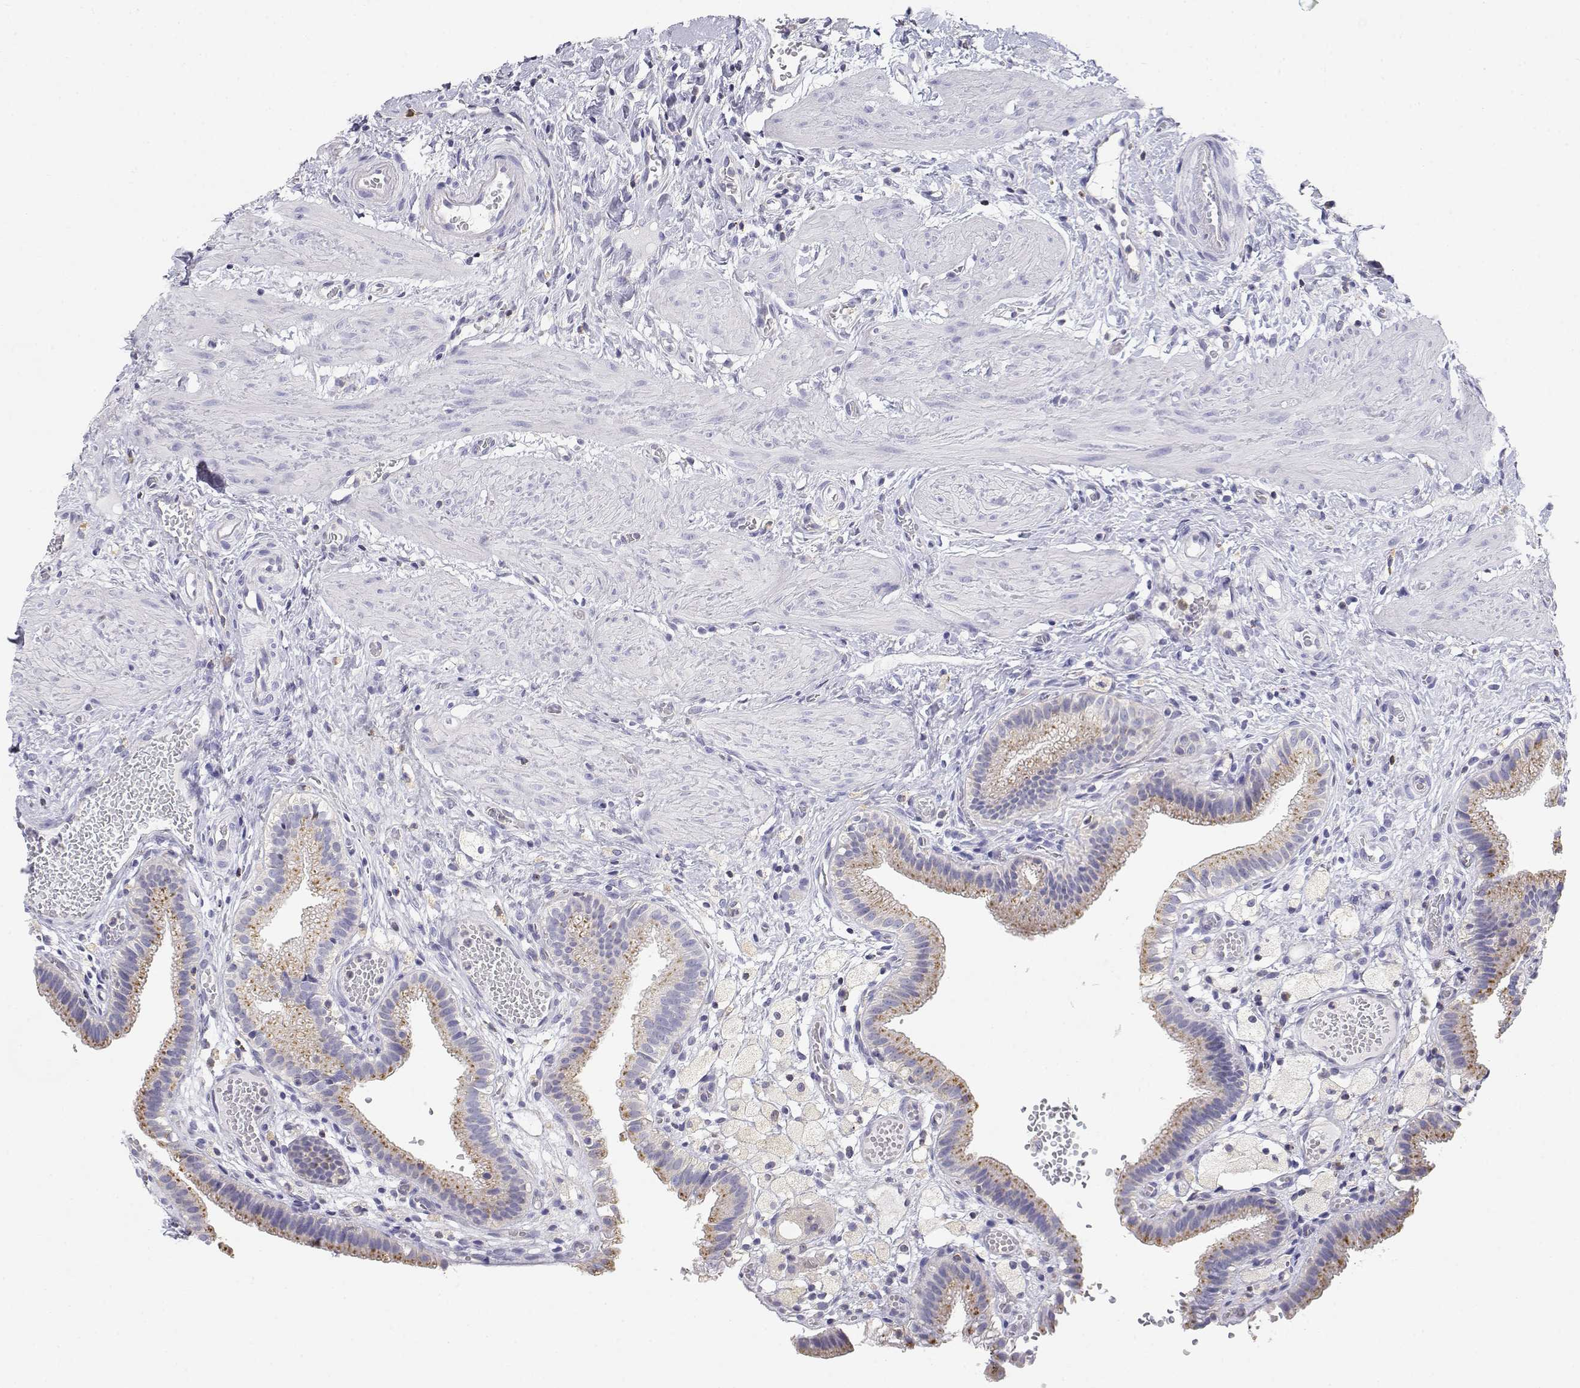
{"staining": {"intensity": "weak", "quantity": ">75%", "location": "cytoplasmic/membranous"}, "tissue": "gallbladder", "cell_type": "Glandular cells", "image_type": "normal", "snomed": [{"axis": "morphology", "description": "Normal tissue, NOS"}, {"axis": "topography", "description": "Gallbladder"}], "caption": "An immunohistochemistry (IHC) histopathology image of normal tissue is shown. Protein staining in brown shows weak cytoplasmic/membranous positivity in gallbladder within glandular cells. (brown staining indicates protein expression, while blue staining denotes nuclei).", "gene": "ADA", "patient": {"sex": "female", "age": 24}}